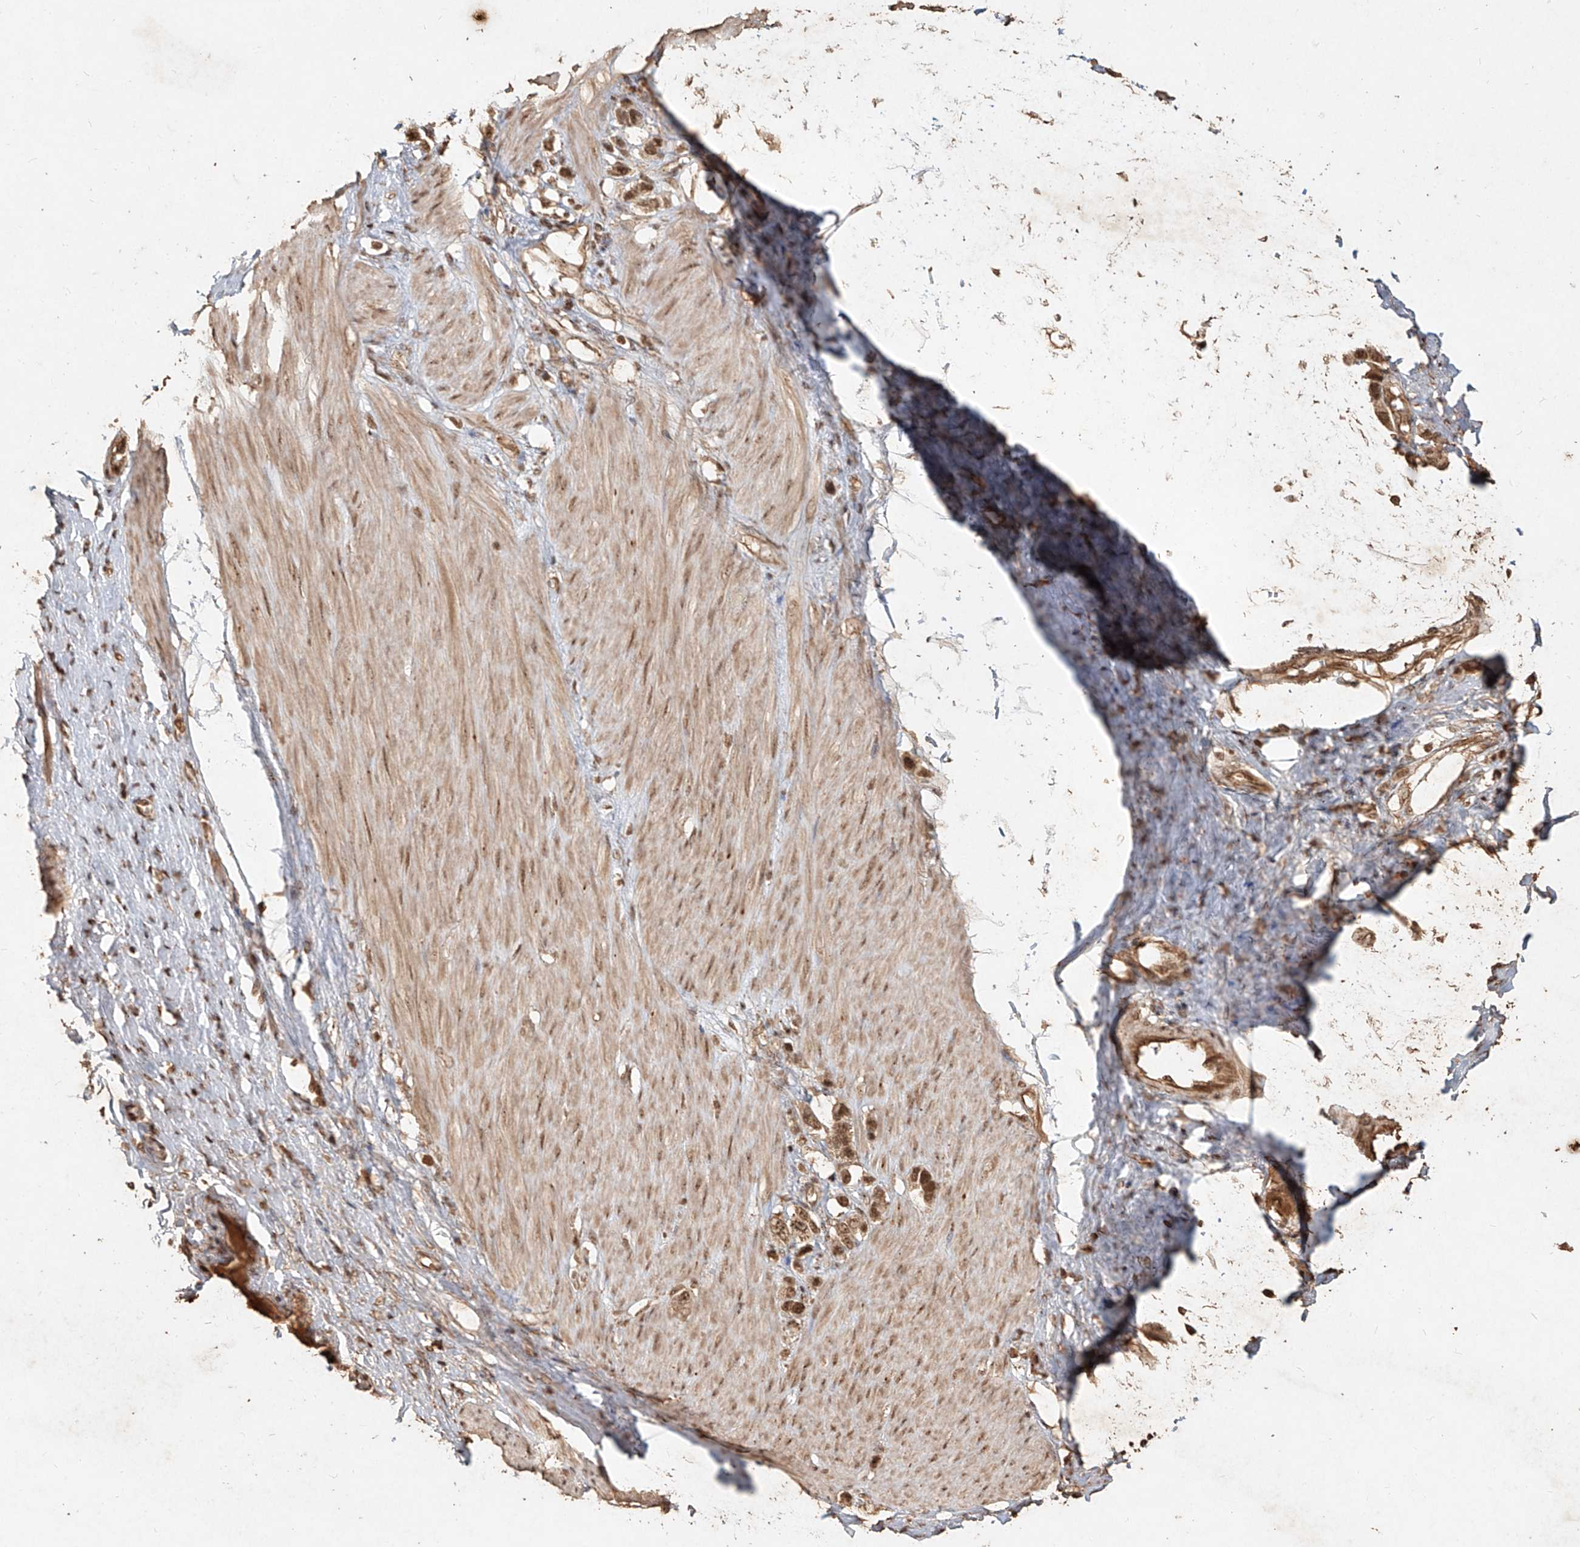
{"staining": {"intensity": "moderate", "quantity": ">75%", "location": "cytoplasmic/membranous,nuclear"}, "tissue": "stomach cancer", "cell_type": "Tumor cells", "image_type": "cancer", "snomed": [{"axis": "morphology", "description": "Adenocarcinoma, NOS"}, {"axis": "topography", "description": "Stomach"}], "caption": "IHC of human stomach cancer (adenocarcinoma) displays medium levels of moderate cytoplasmic/membranous and nuclear positivity in approximately >75% of tumor cells.", "gene": "UBE2K", "patient": {"sex": "female", "age": 65}}